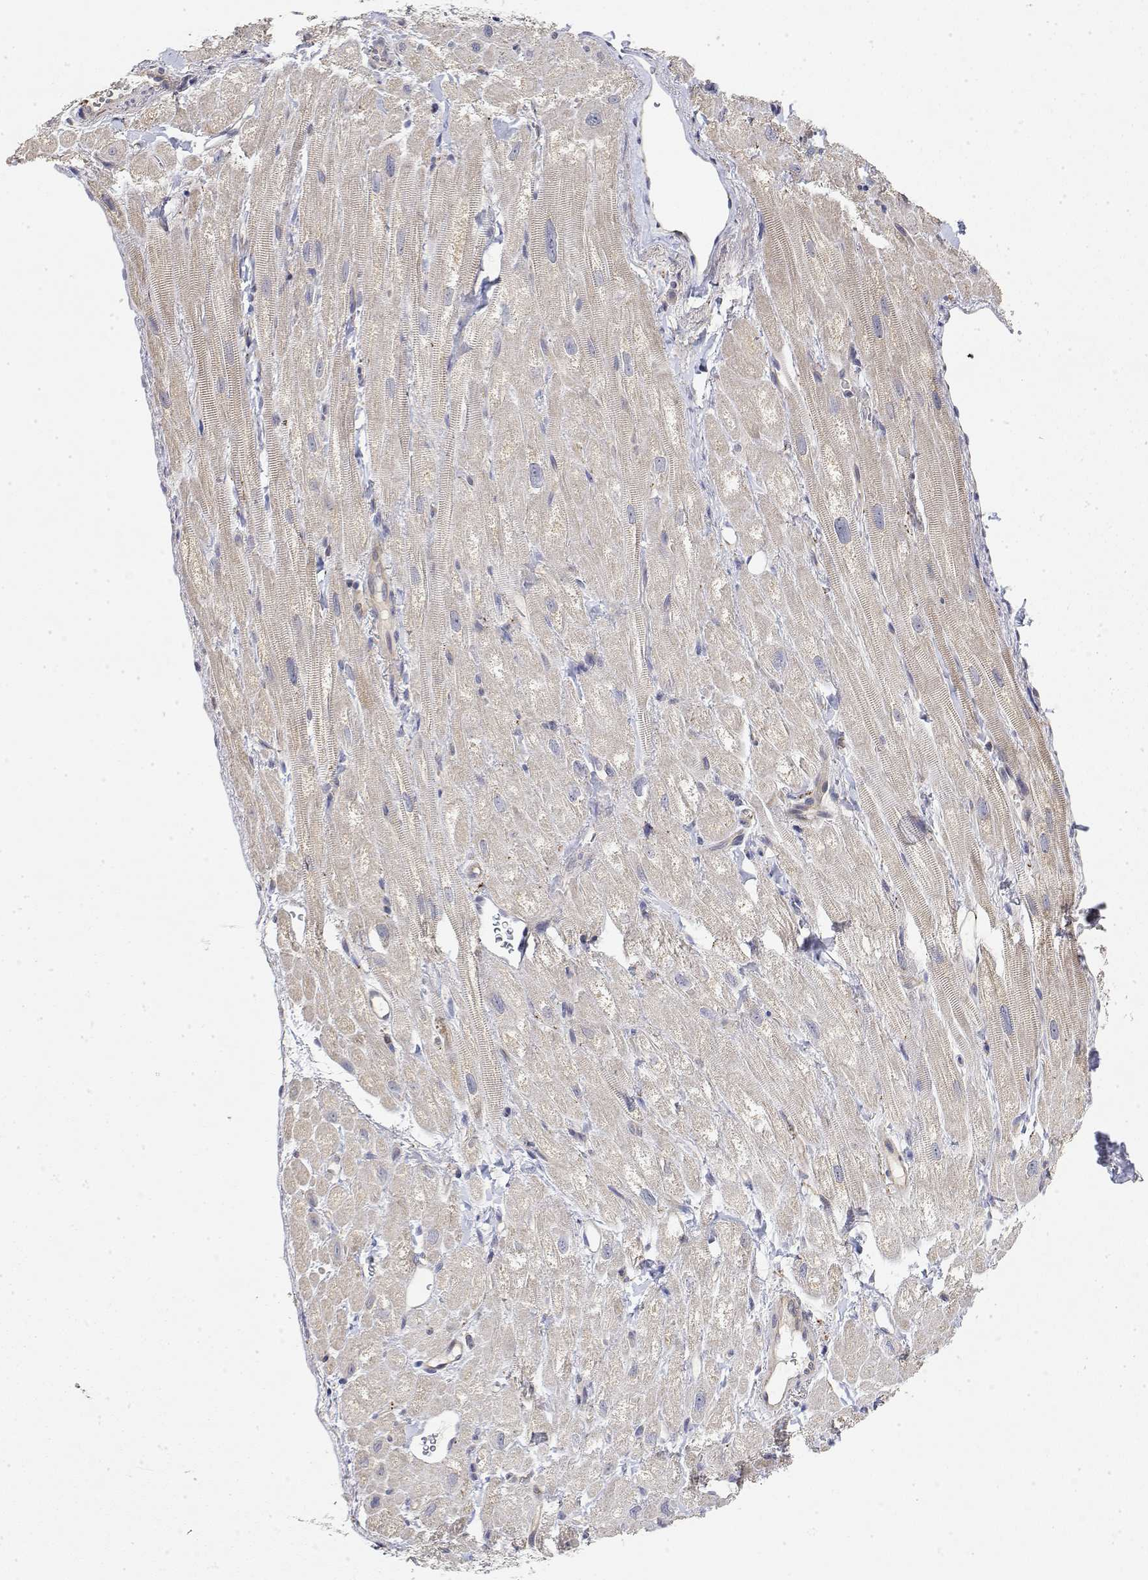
{"staining": {"intensity": "weak", "quantity": "25%-75%", "location": "cytoplasmic/membranous"}, "tissue": "heart muscle", "cell_type": "Cardiomyocytes", "image_type": "normal", "snomed": [{"axis": "morphology", "description": "Normal tissue, NOS"}, {"axis": "topography", "description": "Heart"}], "caption": "Immunohistochemical staining of benign human heart muscle shows low levels of weak cytoplasmic/membranous positivity in about 25%-75% of cardiomyocytes.", "gene": "LONRF3", "patient": {"sex": "female", "age": 62}}